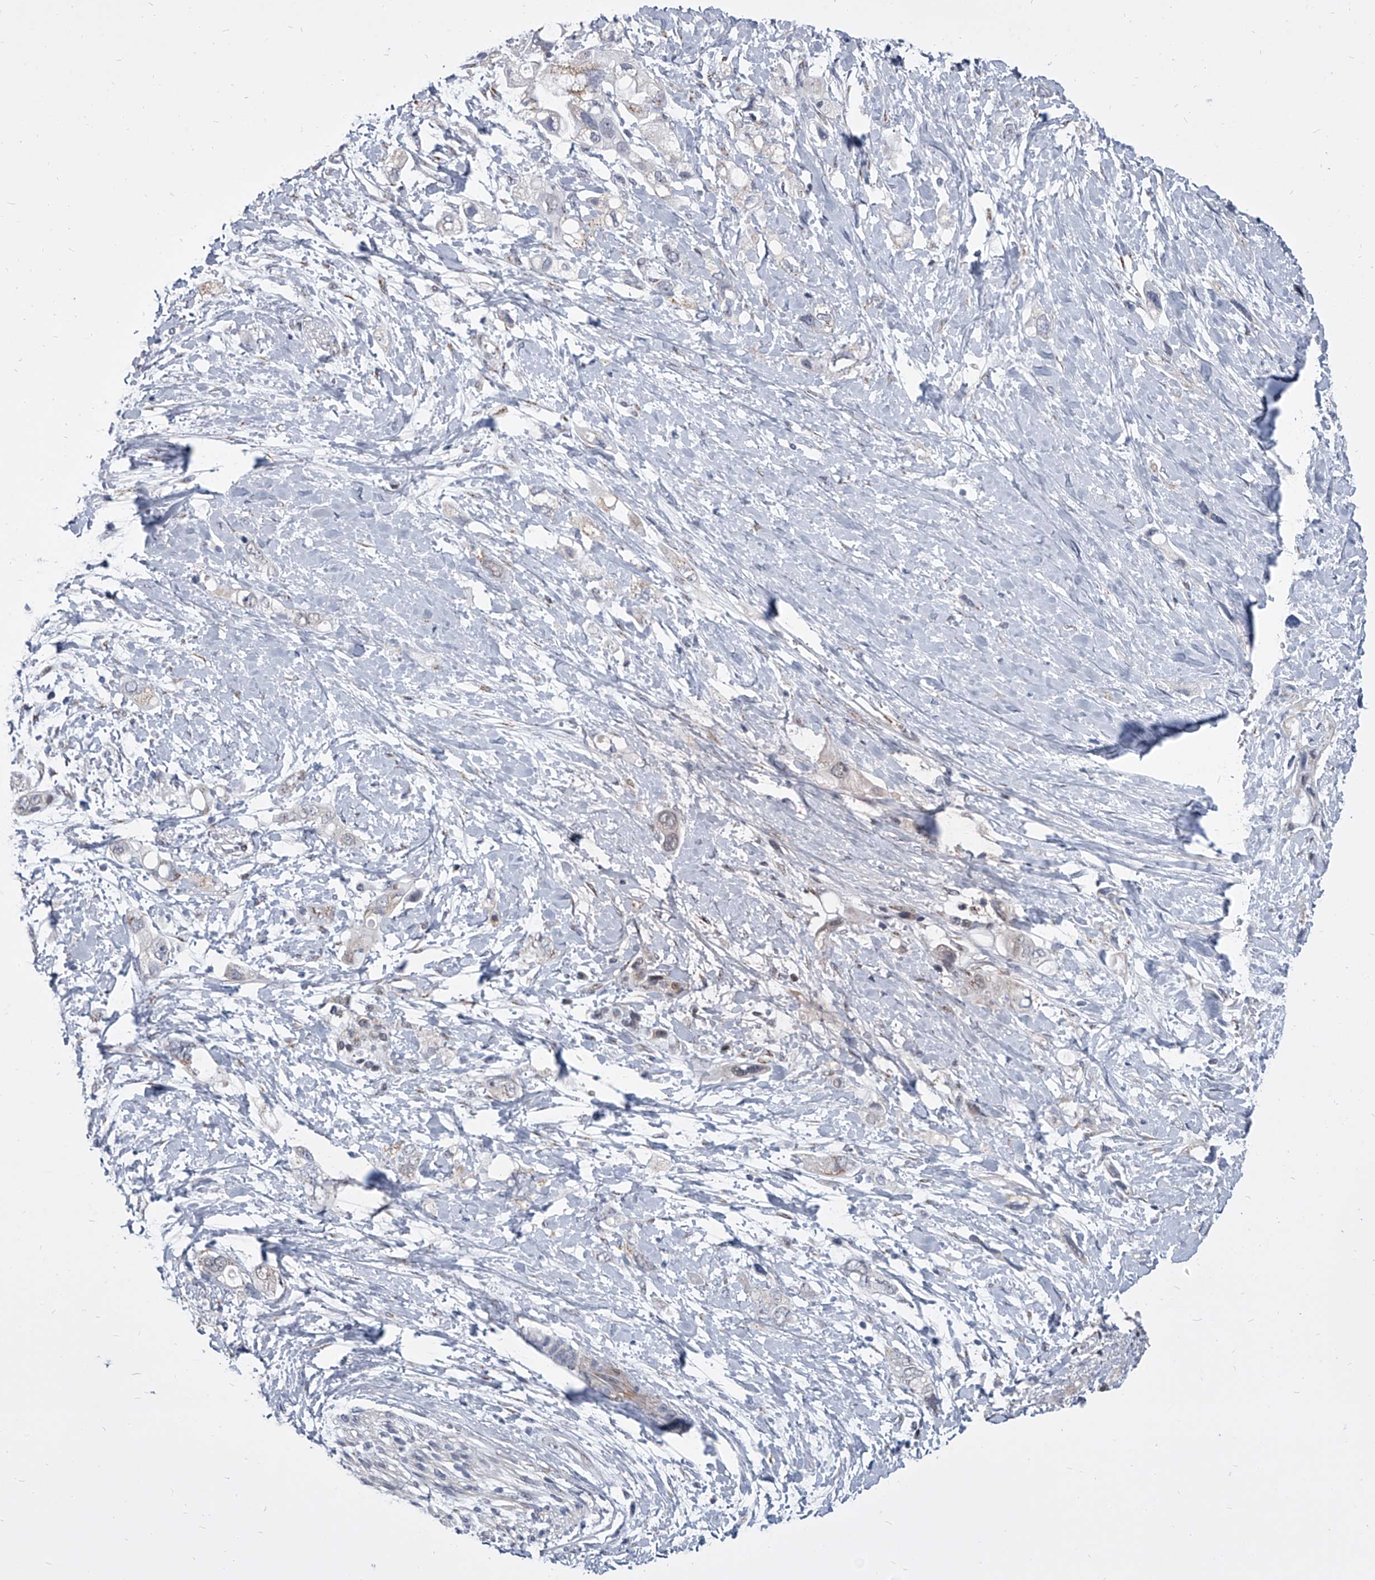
{"staining": {"intensity": "negative", "quantity": "none", "location": "none"}, "tissue": "pancreatic cancer", "cell_type": "Tumor cells", "image_type": "cancer", "snomed": [{"axis": "morphology", "description": "Adenocarcinoma, NOS"}, {"axis": "topography", "description": "Pancreas"}], "caption": "This is an immunohistochemistry image of pancreatic cancer (adenocarcinoma). There is no staining in tumor cells.", "gene": "EVA1C", "patient": {"sex": "female", "age": 56}}